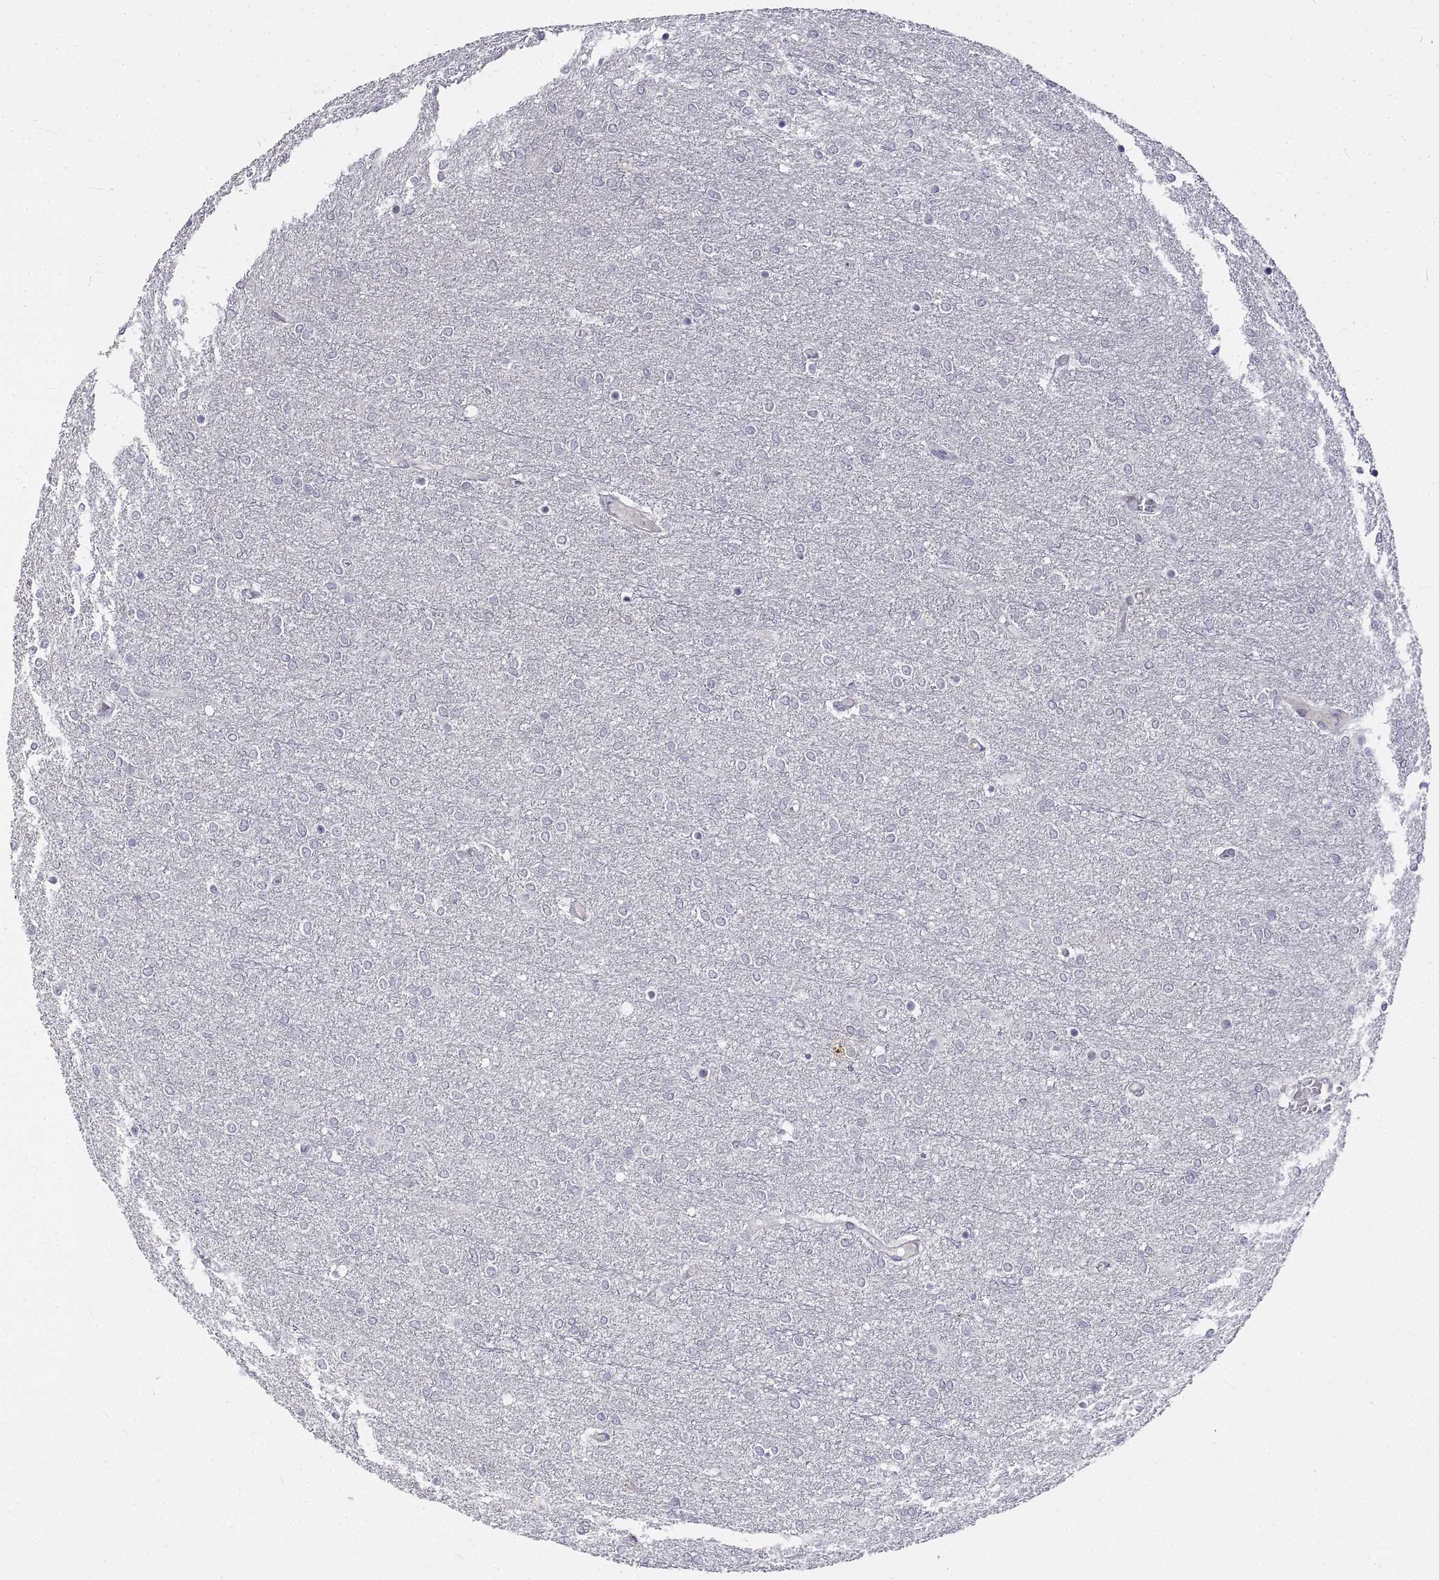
{"staining": {"intensity": "negative", "quantity": "none", "location": "none"}, "tissue": "glioma", "cell_type": "Tumor cells", "image_type": "cancer", "snomed": [{"axis": "morphology", "description": "Glioma, malignant, High grade"}, {"axis": "topography", "description": "Brain"}], "caption": "High power microscopy image of an immunohistochemistry image of glioma, revealing no significant expression in tumor cells.", "gene": "ANO2", "patient": {"sex": "female", "age": 61}}